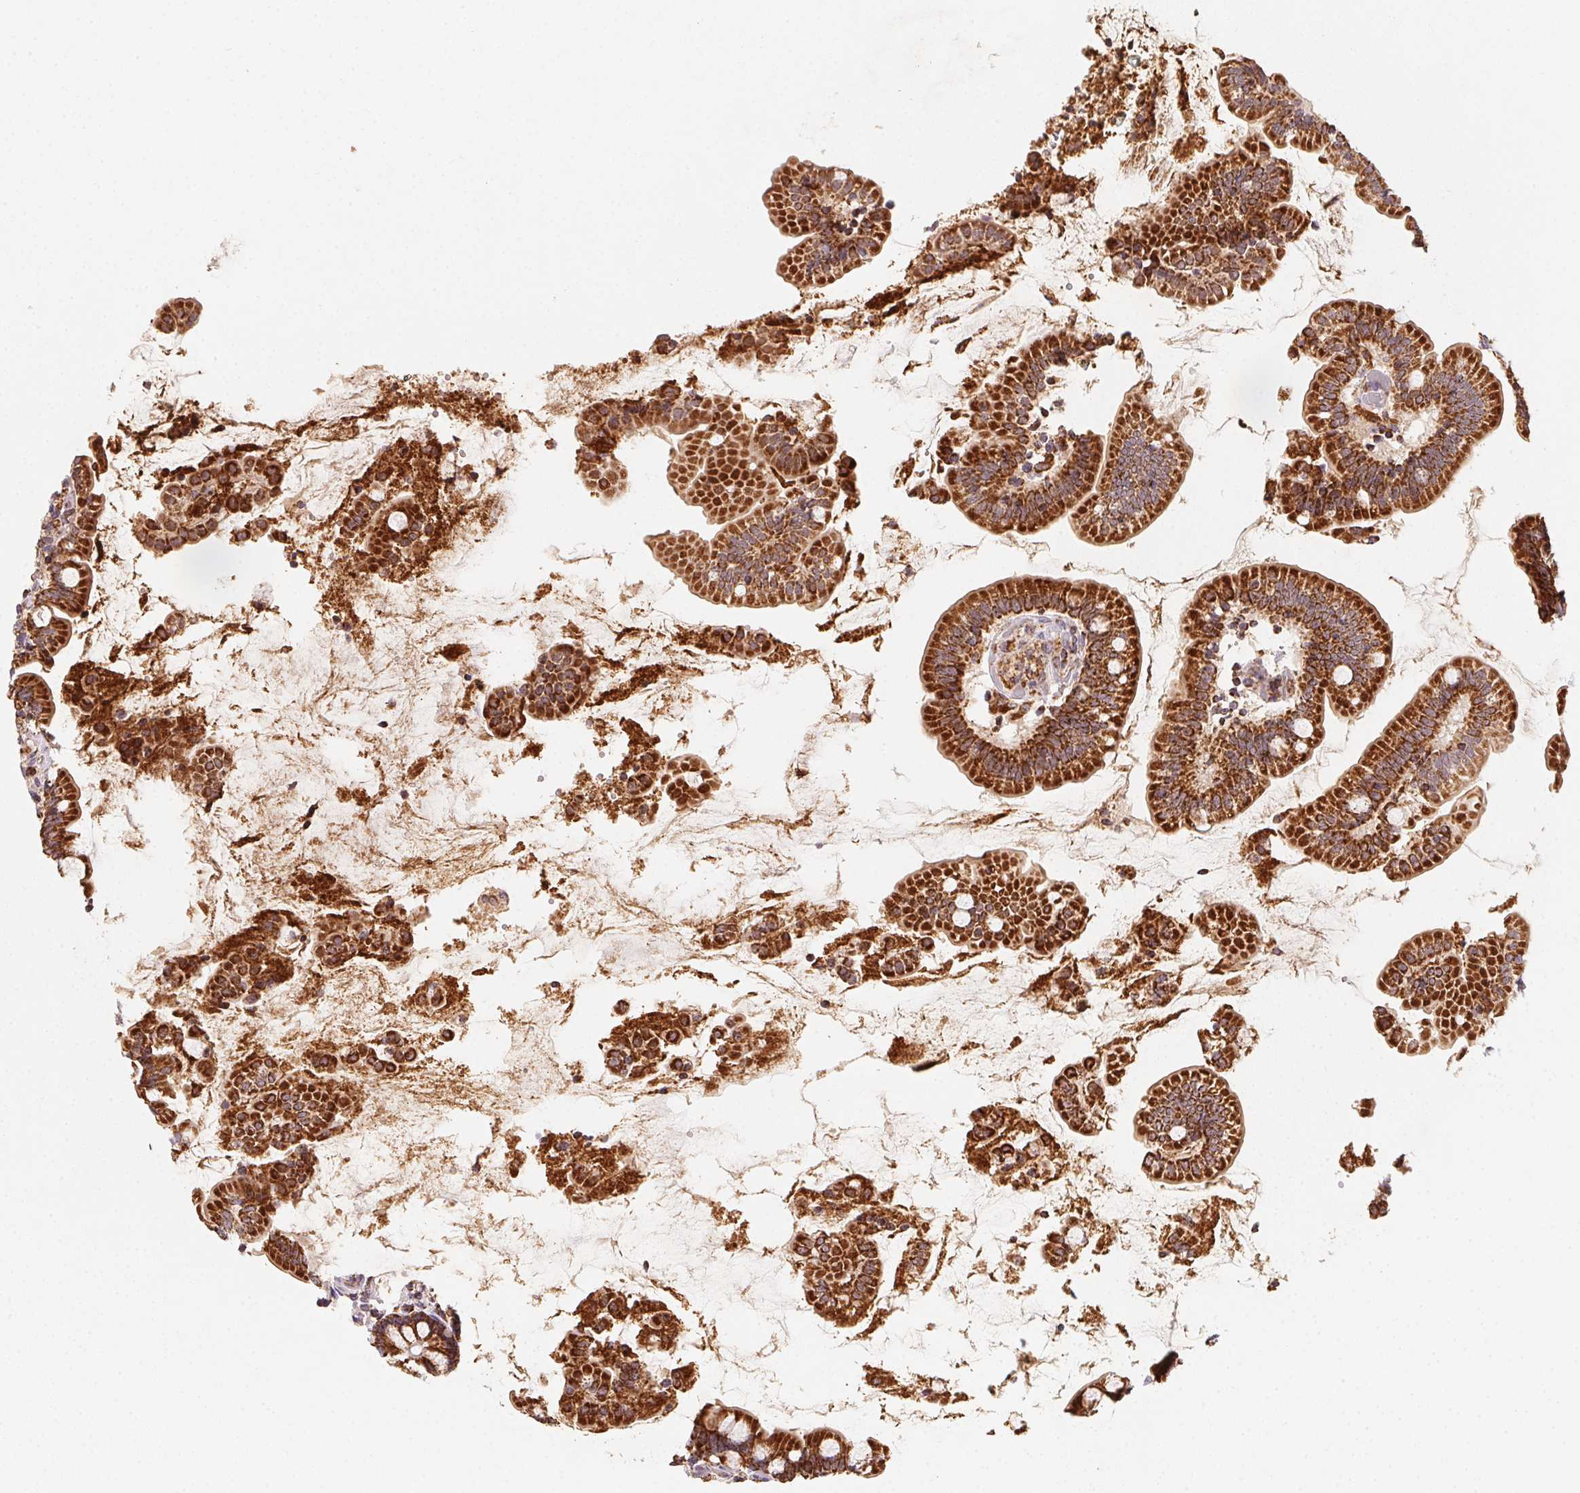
{"staining": {"intensity": "strong", "quantity": ">75%", "location": "cytoplasmic/membranous"}, "tissue": "small intestine", "cell_type": "Glandular cells", "image_type": "normal", "snomed": [{"axis": "morphology", "description": "Normal tissue, NOS"}, {"axis": "topography", "description": "Small intestine"}], "caption": "Unremarkable small intestine shows strong cytoplasmic/membranous expression in about >75% of glandular cells, visualized by immunohistochemistry. (DAB = brown stain, brightfield microscopy at high magnification).", "gene": "NDUFS6", "patient": {"sex": "female", "age": 64}}